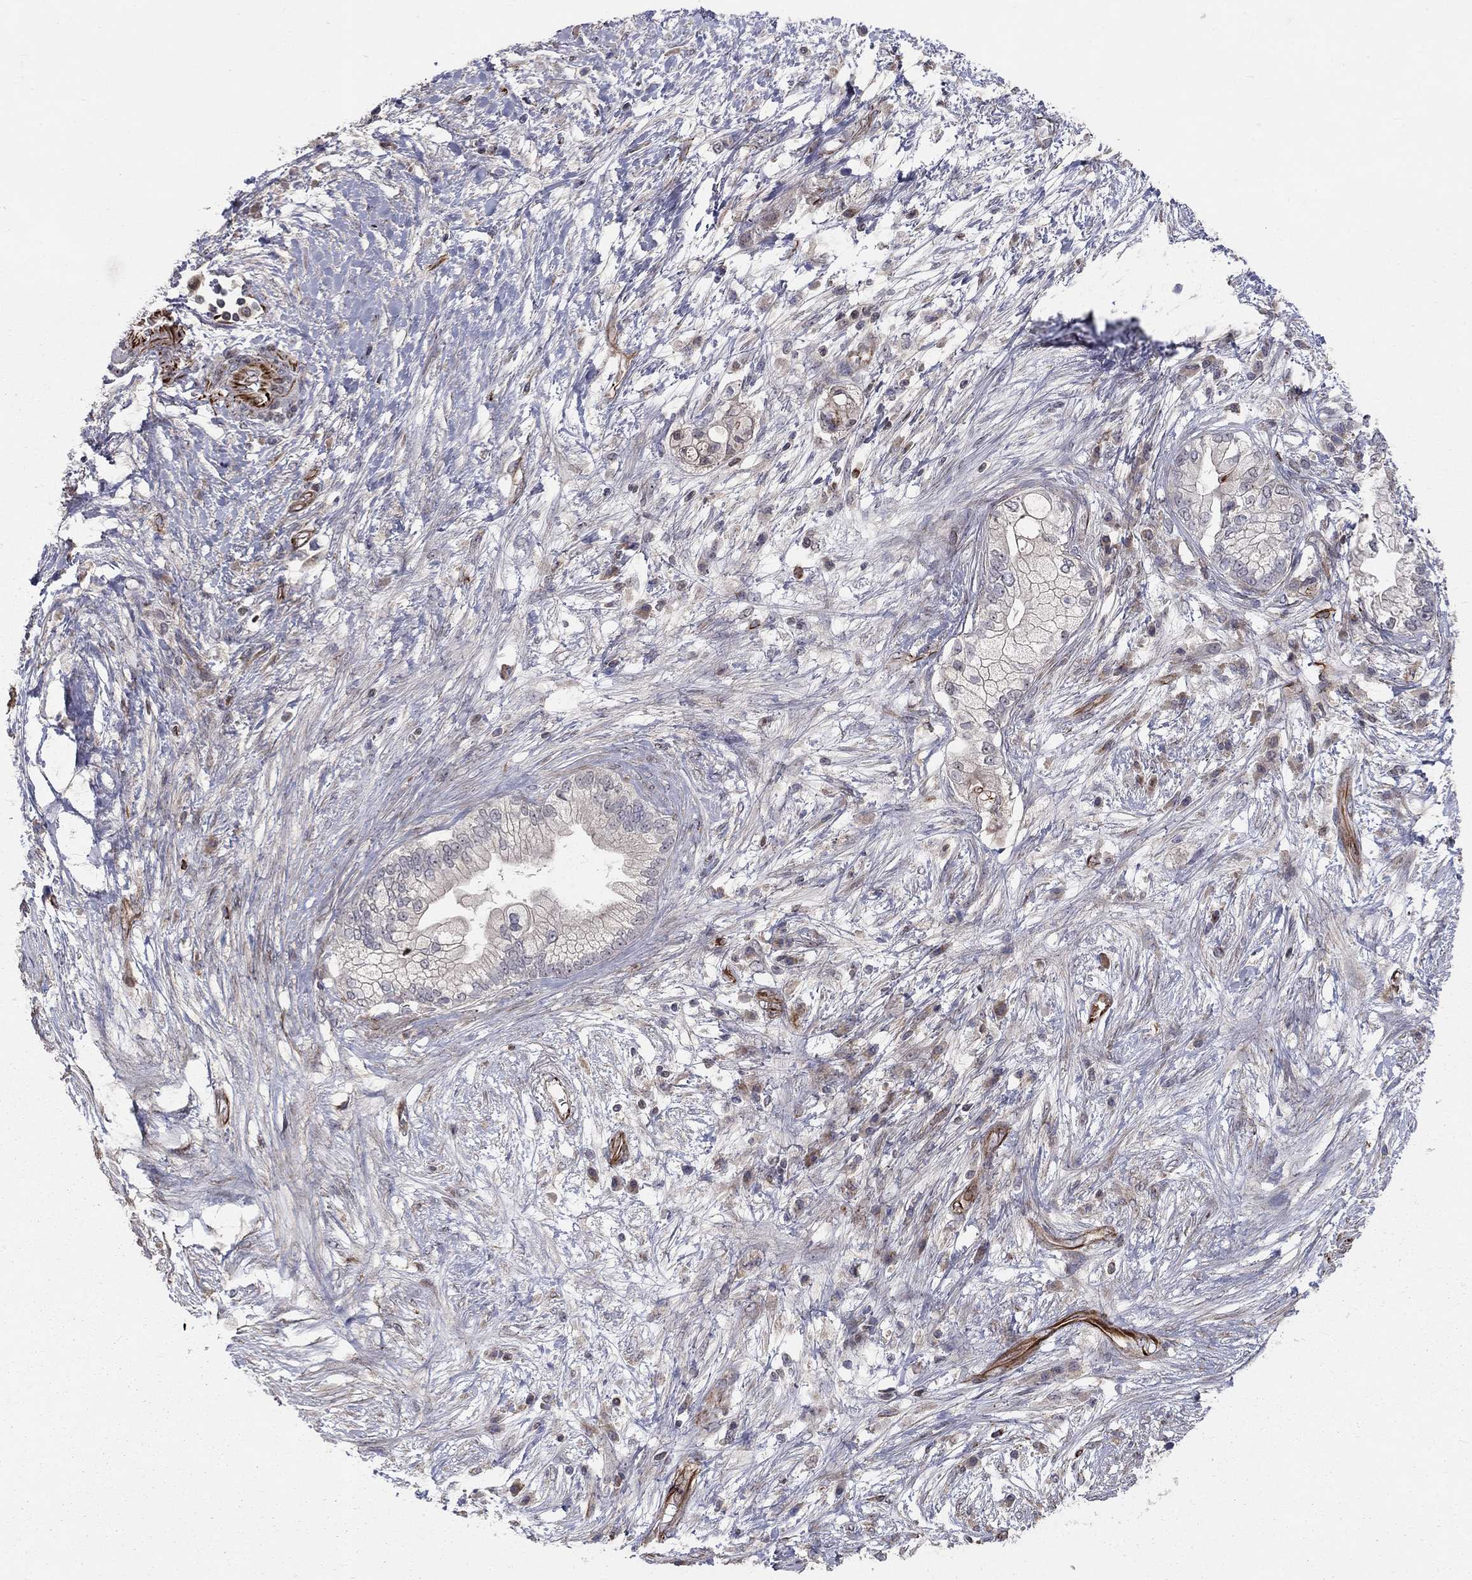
{"staining": {"intensity": "negative", "quantity": "none", "location": "none"}, "tissue": "pancreatic cancer", "cell_type": "Tumor cells", "image_type": "cancer", "snomed": [{"axis": "morphology", "description": "Adenocarcinoma, NOS"}, {"axis": "topography", "description": "Pancreas"}], "caption": "This photomicrograph is of pancreatic cancer stained with immunohistochemistry (IHC) to label a protein in brown with the nuclei are counter-stained blue. There is no positivity in tumor cells.", "gene": "MSRA", "patient": {"sex": "female", "age": 69}}